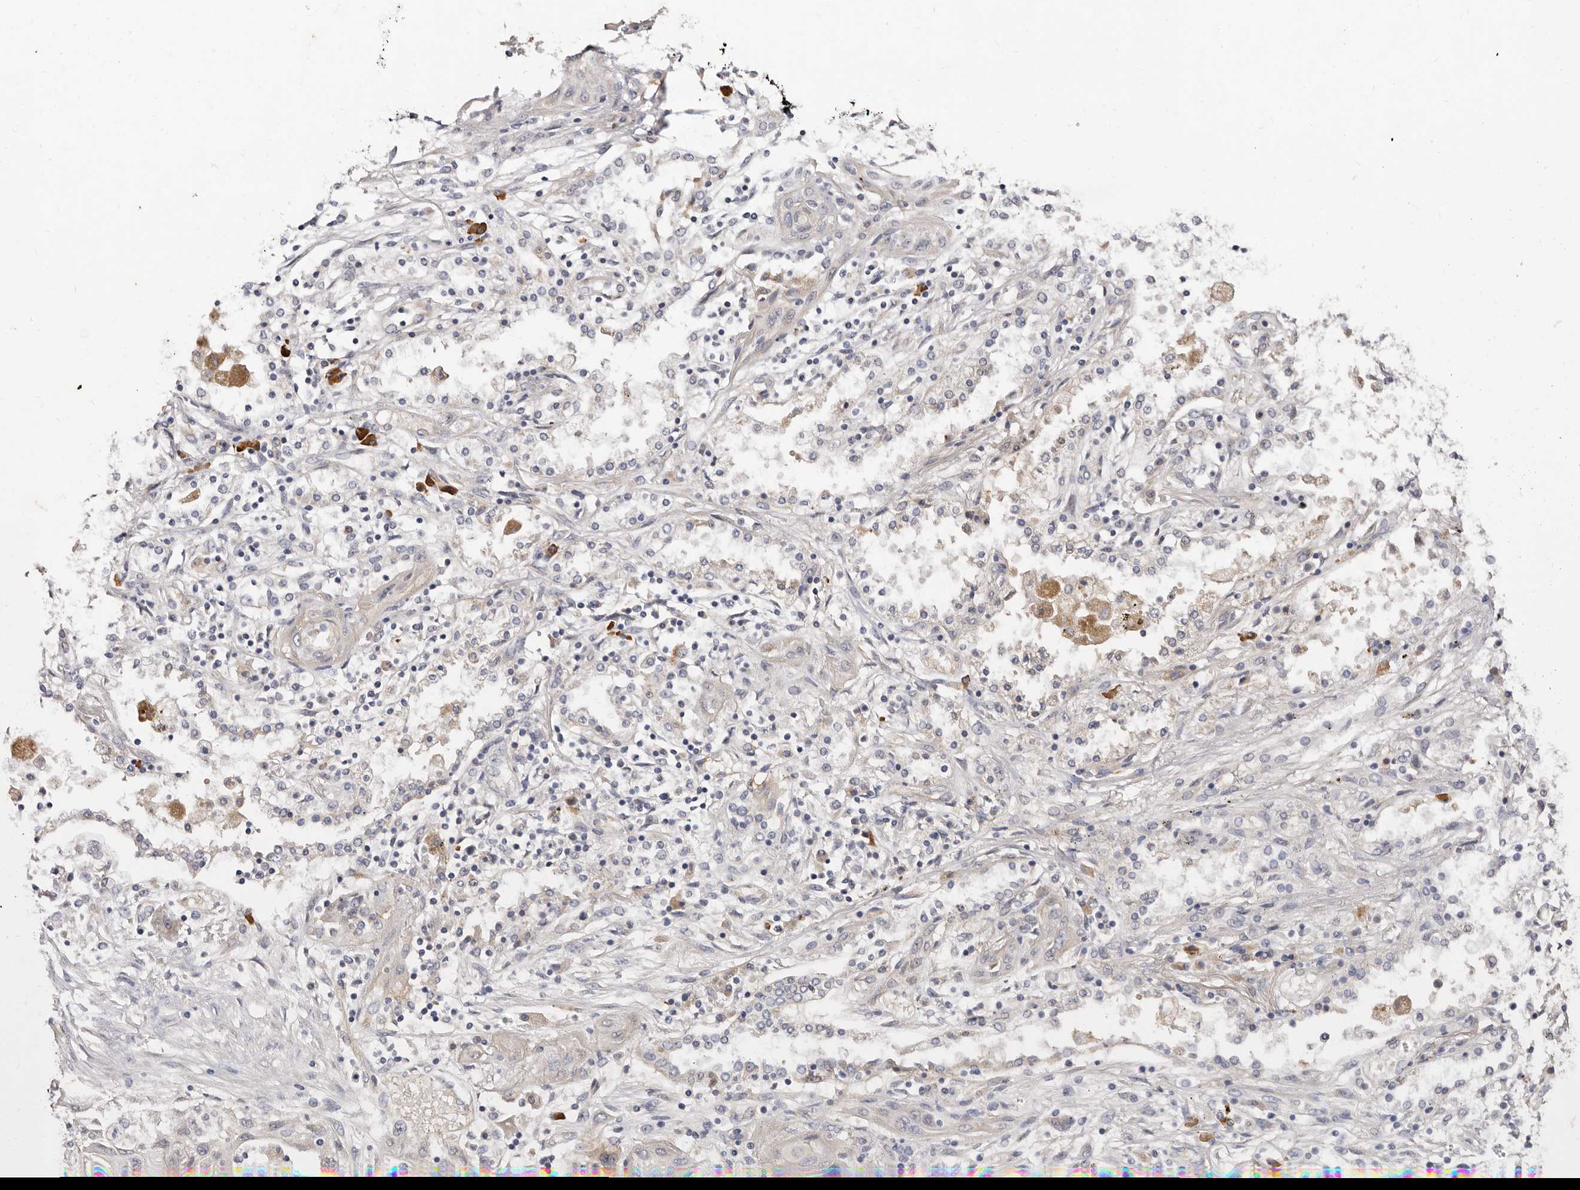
{"staining": {"intensity": "negative", "quantity": "none", "location": "none"}, "tissue": "lung cancer", "cell_type": "Tumor cells", "image_type": "cancer", "snomed": [{"axis": "morphology", "description": "Squamous cell carcinoma, NOS"}, {"axis": "topography", "description": "Lung"}], "caption": "A photomicrograph of human lung cancer is negative for staining in tumor cells. (DAB immunohistochemistry, high magnification).", "gene": "SPTA1", "patient": {"sex": "female", "age": 47}}